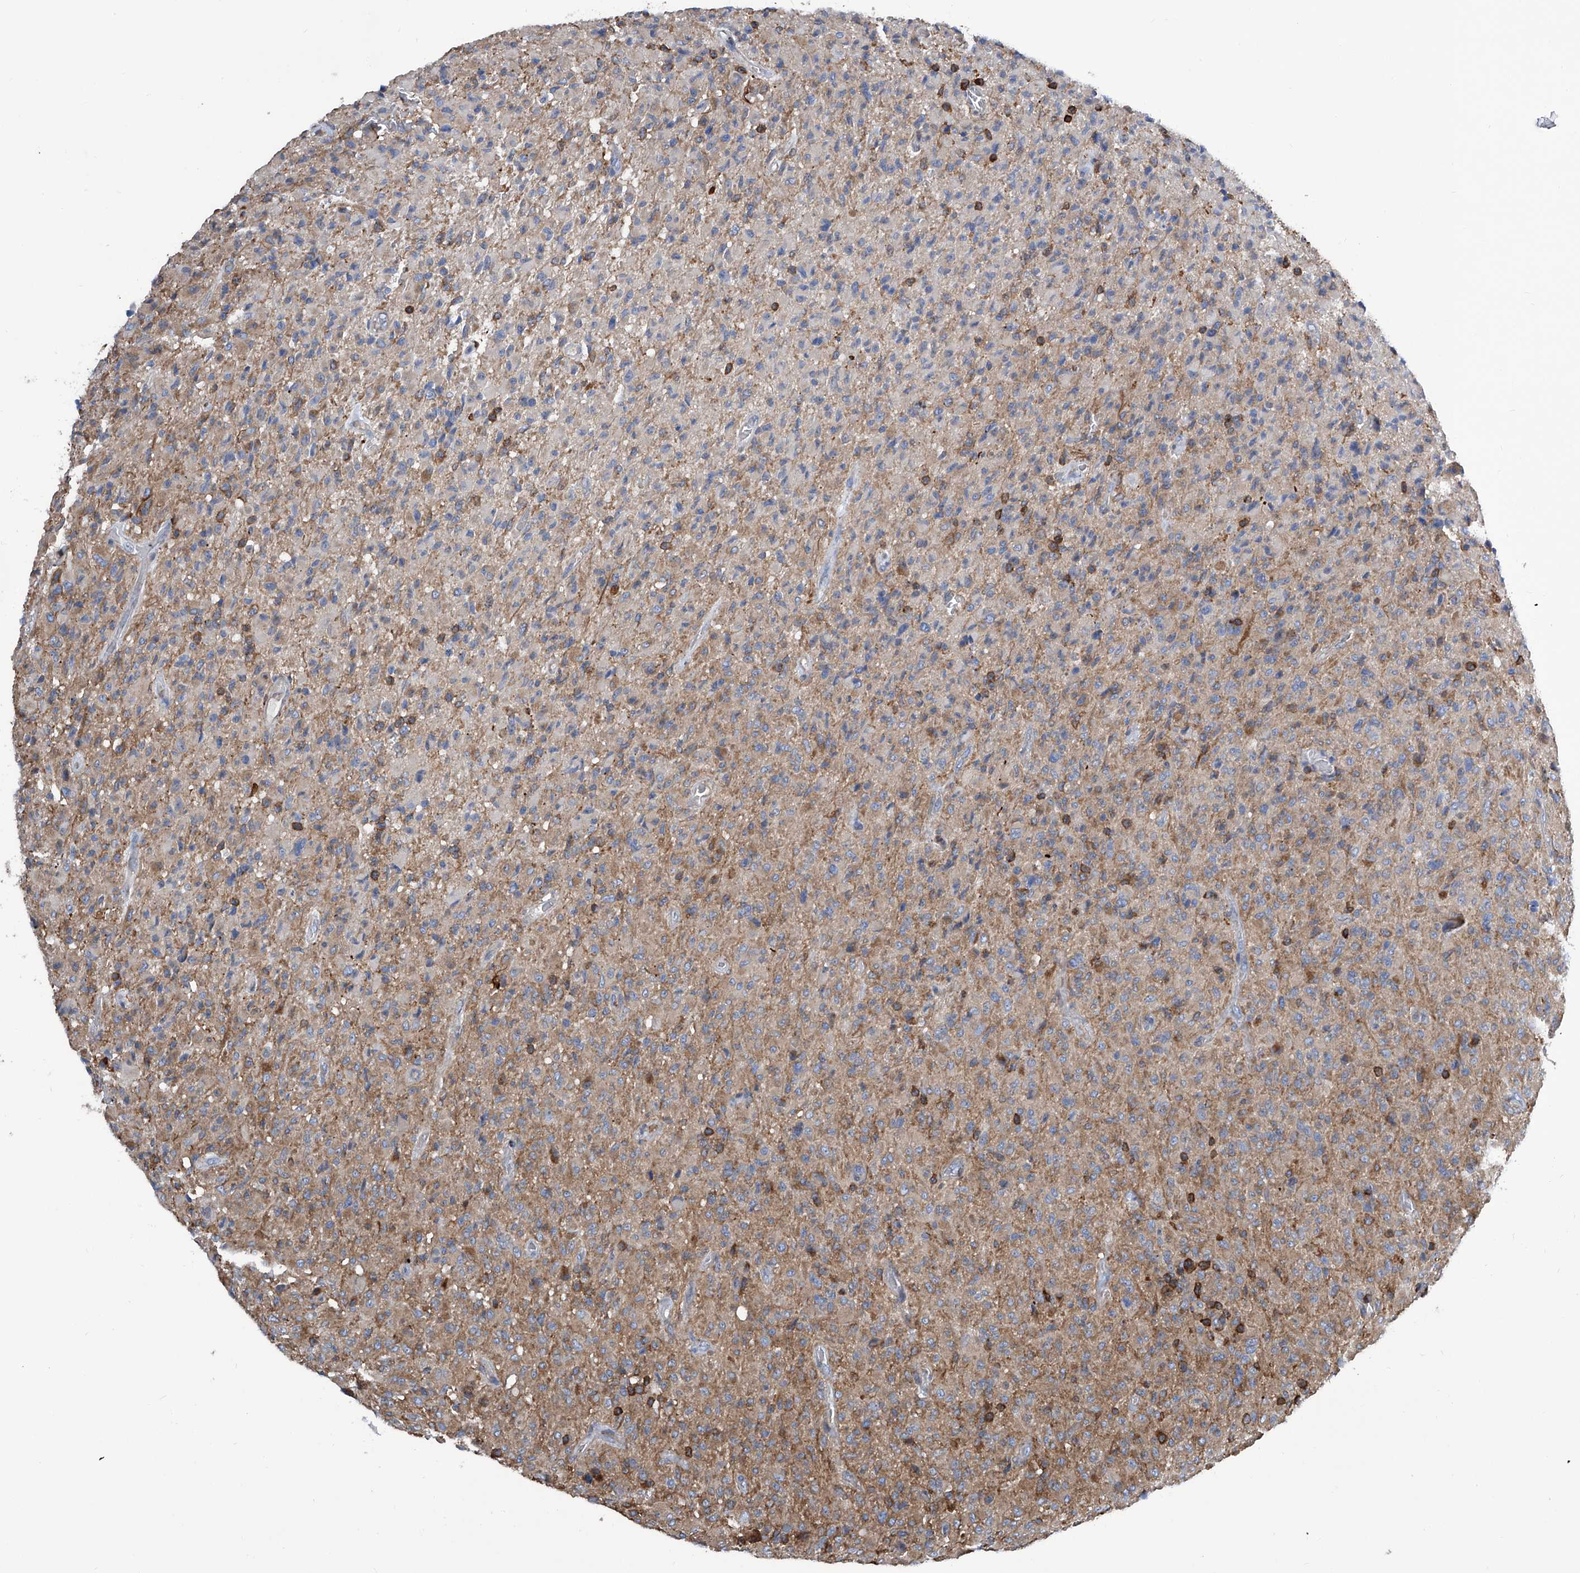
{"staining": {"intensity": "weak", "quantity": "<25%", "location": "cytoplasmic/membranous"}, "tissue": "glioma", "cell_type": "Tumor cells", "image_type": "cancer", "snomed": [{"axis": "morphology", "description": "Glioma, malignant, High grade"}, {"axis": "topography", "description": "Brain"}], "caption": "Tumor cells are negative for brown protein staining in malignant high-grade glioma. (Stains: DAB IHC with hematoxylin counter stain, Microscopy: brightfield microscopy at high magnification).", "gene": "ZNF484", "patient": {"sex": "female", "age": 57}}